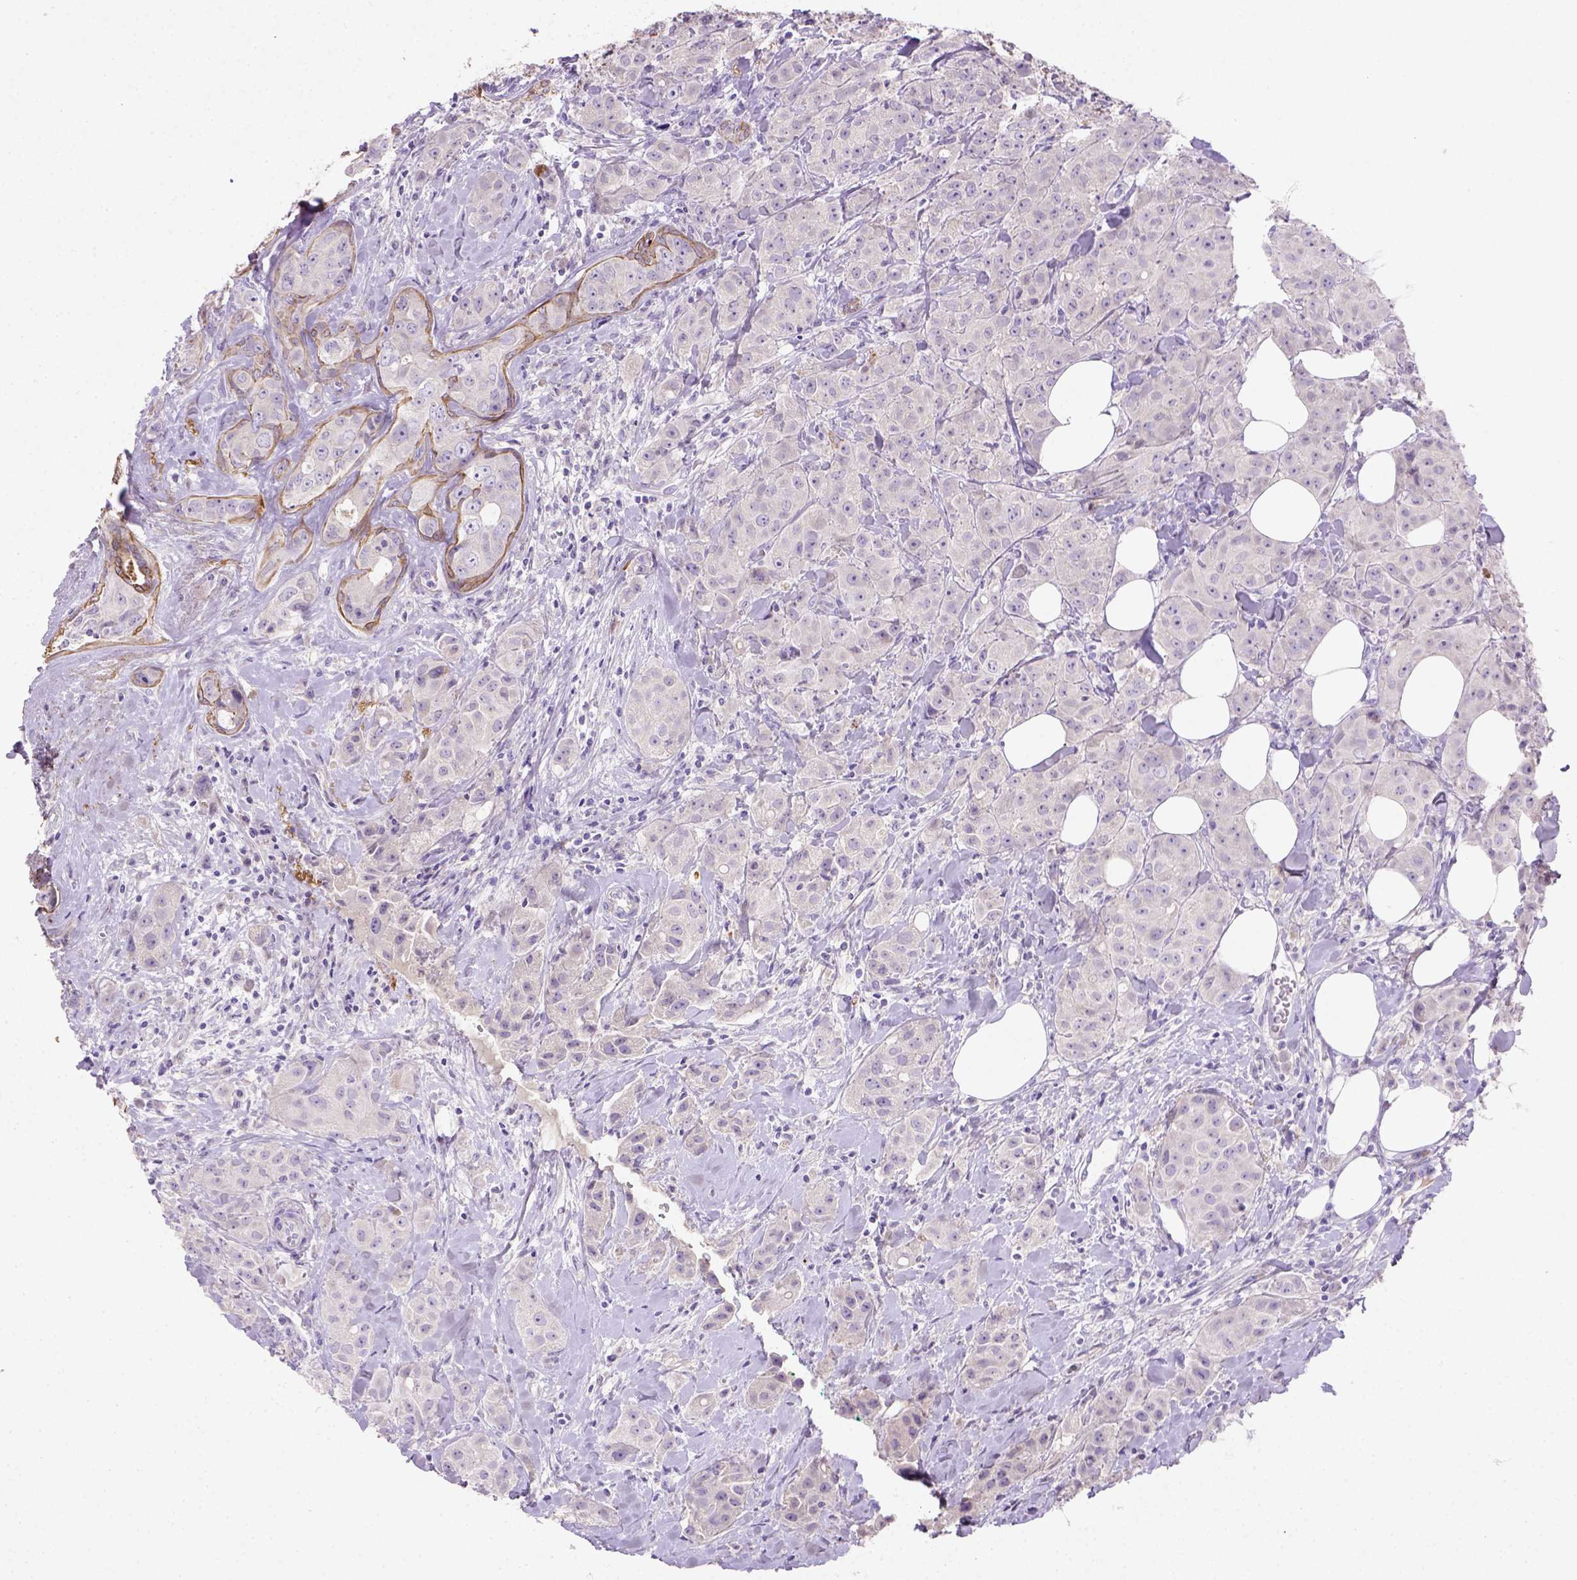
{"staining": {"intensity": "negative", "quantity": "none", "location": "none"}, "tissue": "breast cancer", "cell_type": "Tumor cells", "image_type": "cancer", "snomed": [{"axis": "morphology", "description": "Duct carcinoma"}, {"axis": "topography", "description": "Breast"}], "caption": "The immunohistochemistry photomicrograph has no significant positivity in tumor cells of breast cancer tissue.", "gene": "NUDT2", "patient": {"sex": "female", "age": 43}}